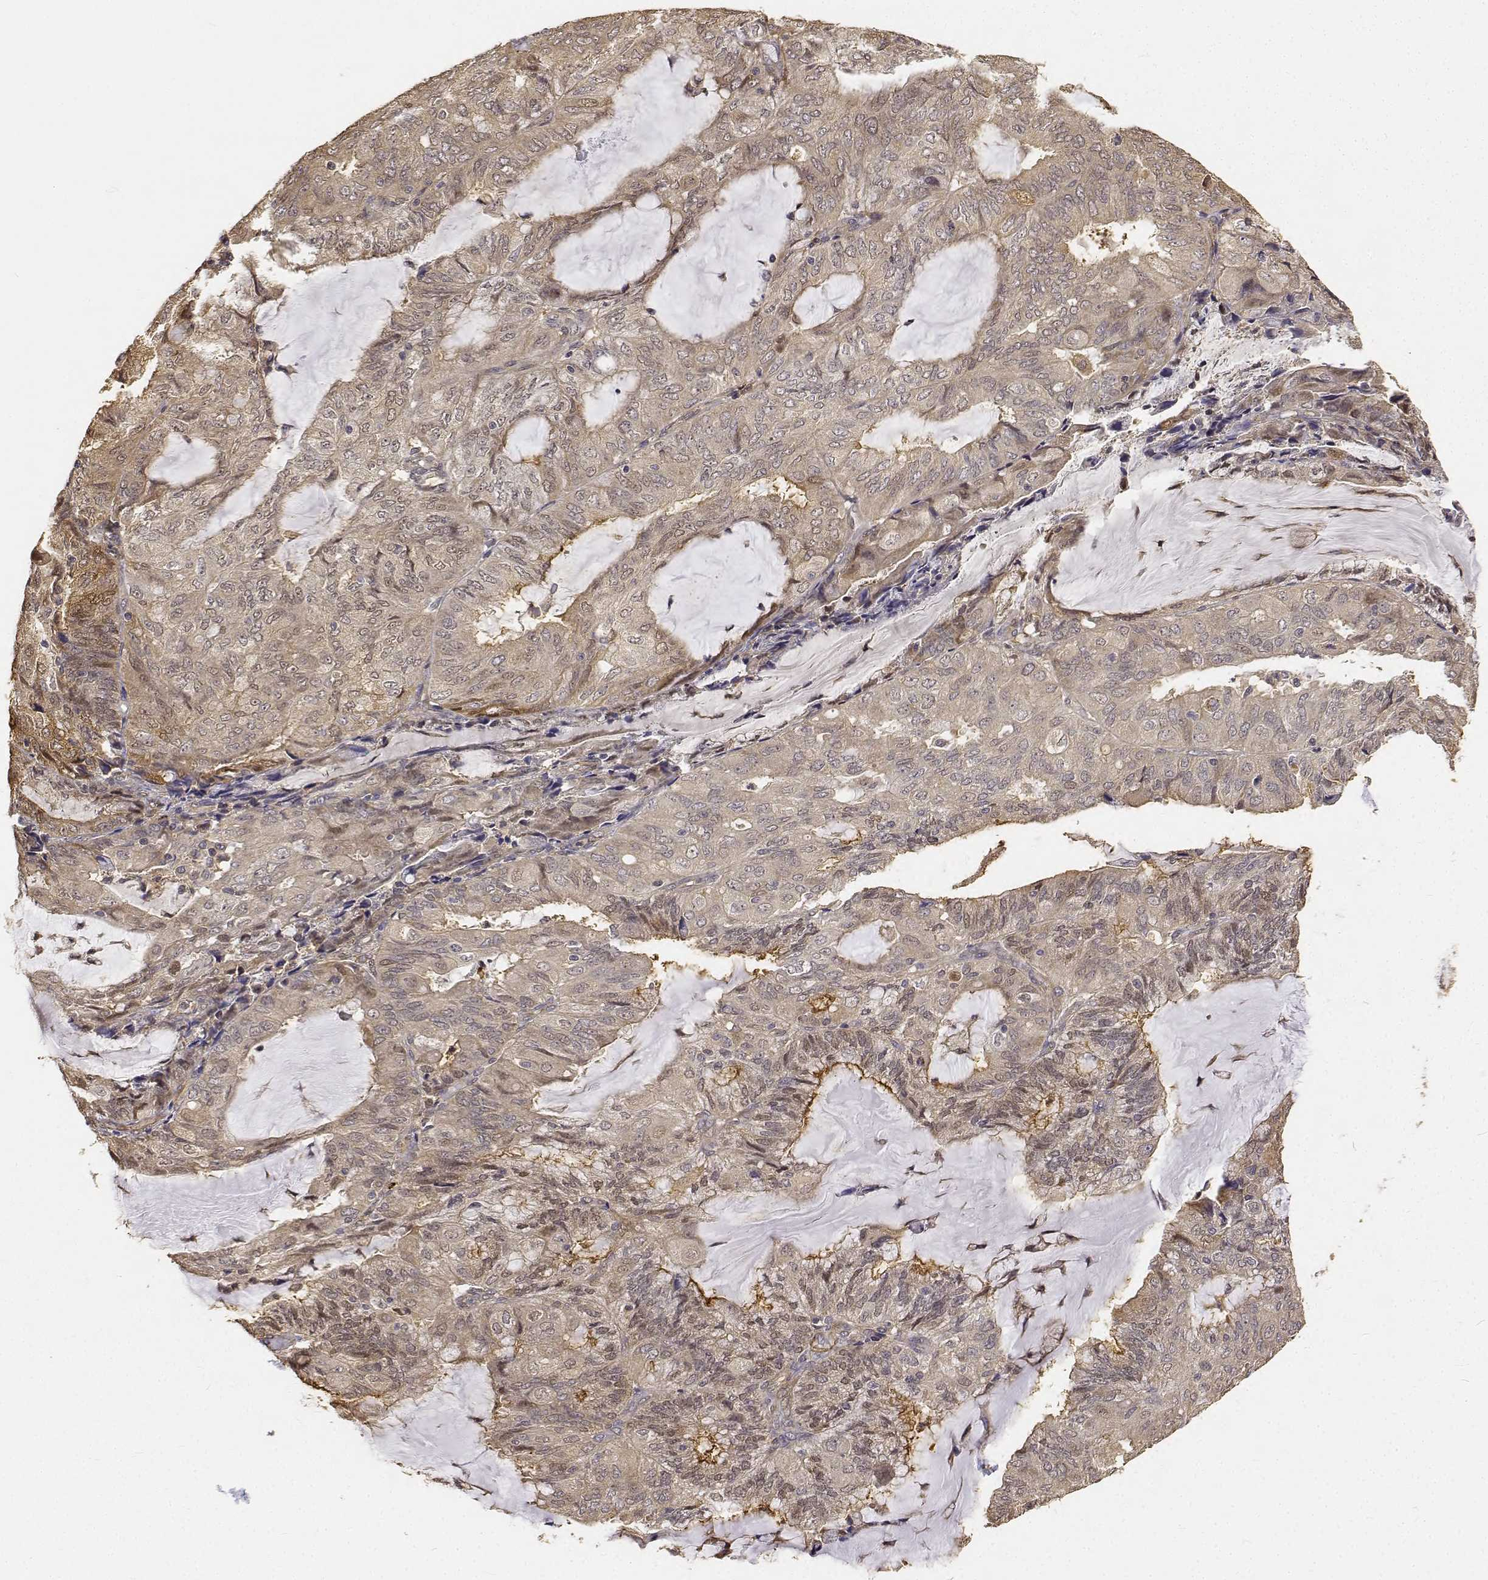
{"staining": {"intensity": "weak", "quantity": ">75%", "location": "cytoplasmic/membranous"}, "tissue": "endometrial cancer", "cell_type": "Tumor cells", "image_type": "cancer", "snomed": [{"axis": "morphology", "description": "Adenocarcinoma, NOS"}, {"axis": "topography", "description": "Endometrium"}], "caption": "Brown immunohistochemical staining in human endometrial adenocarcinoma demonstrates weak cytoplasmic/membranous positivity in about >75% of tumor cells.", "gene": "PCID2", "patient": {"sex": "female", "age": 81}}